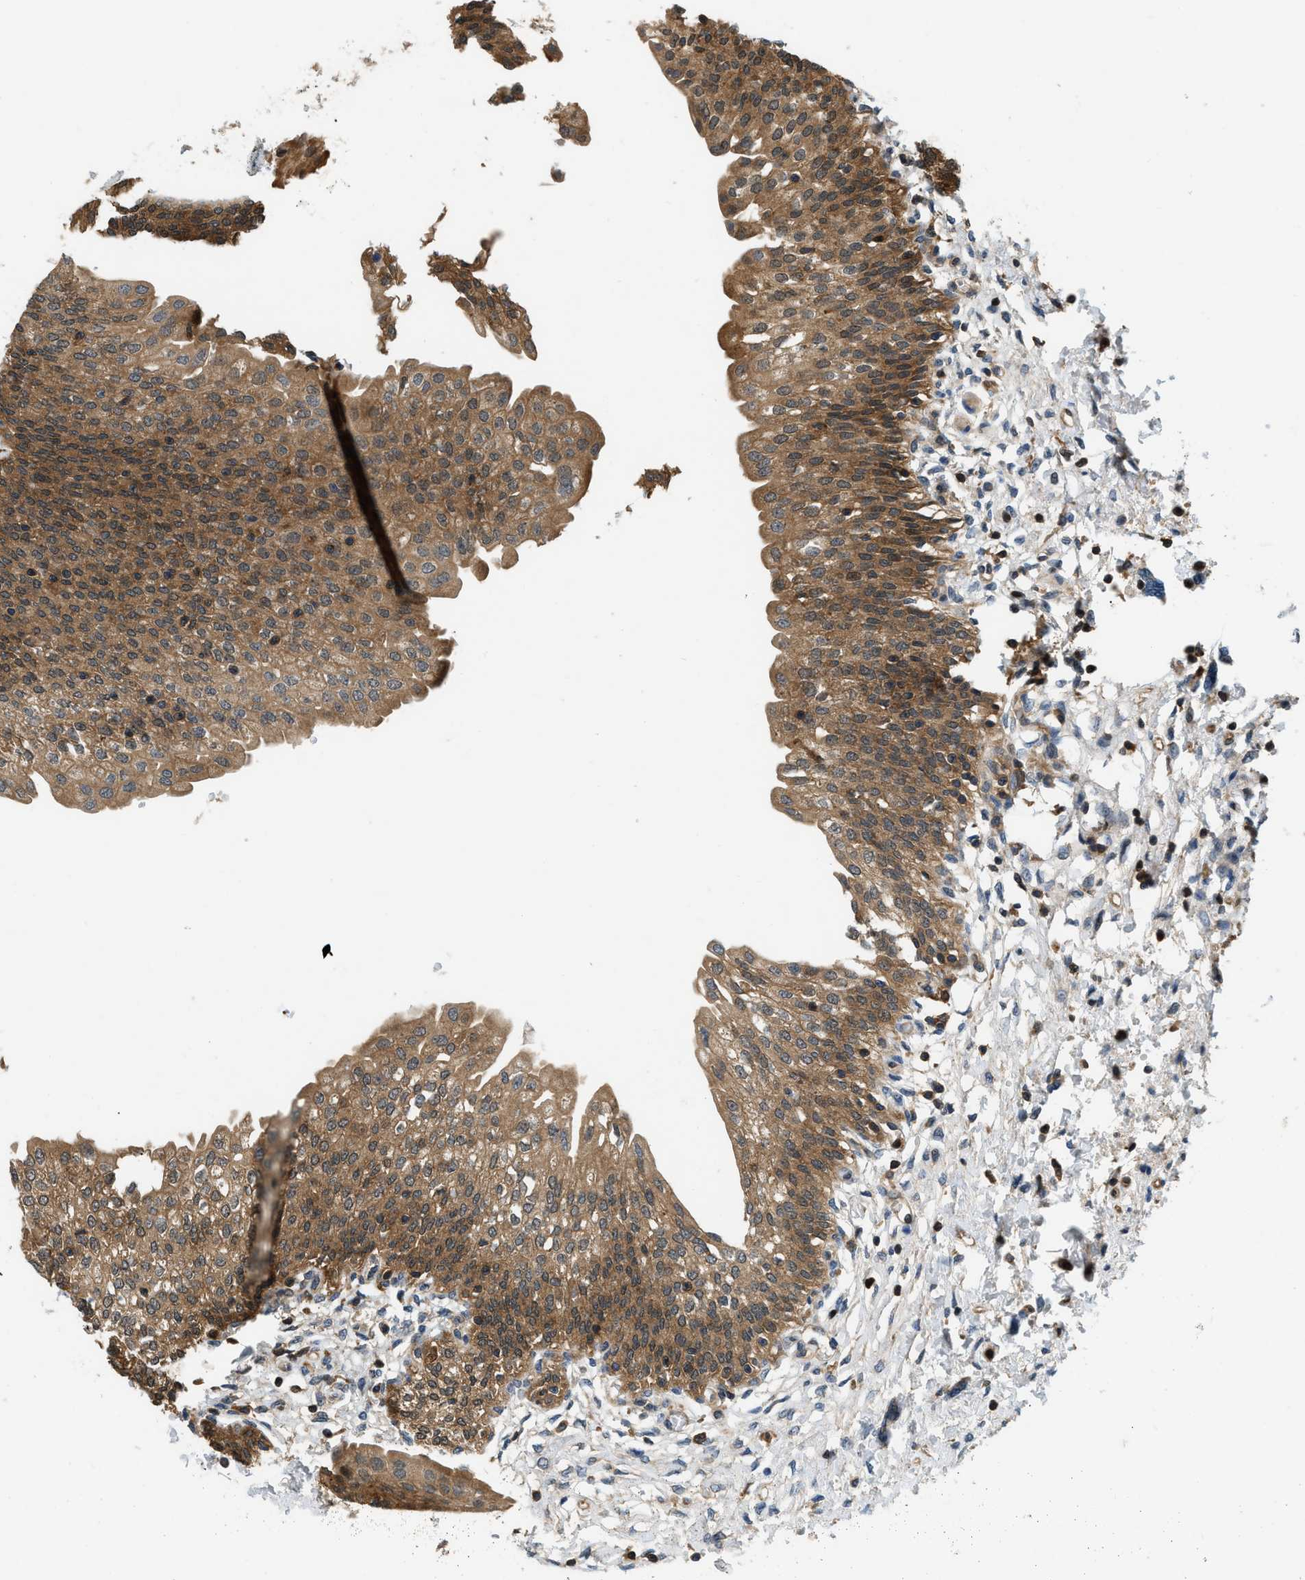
{"staining": {"intensity": "moderate", "quantity": ">75%", "location": "cytoplasmic/membranous"}, "tissue": "urinary bladder", "cell_type": "Urothelial cells", "image_type": "normal", "snomed": [{"axis": "morphology", "description": "Normal tissue, NOS"}, {"axis": "topography", "description": "Urinary bladder"}], "caption": "Immunohistochemistry (DAB) staining of normal human urinary bladder exhibits moderate cytoplasmic/membranous protein positivity in approximately >75% of urothelial cells.", "gene": "GPR31", "patient": {"sex": "male", "age": 55}}